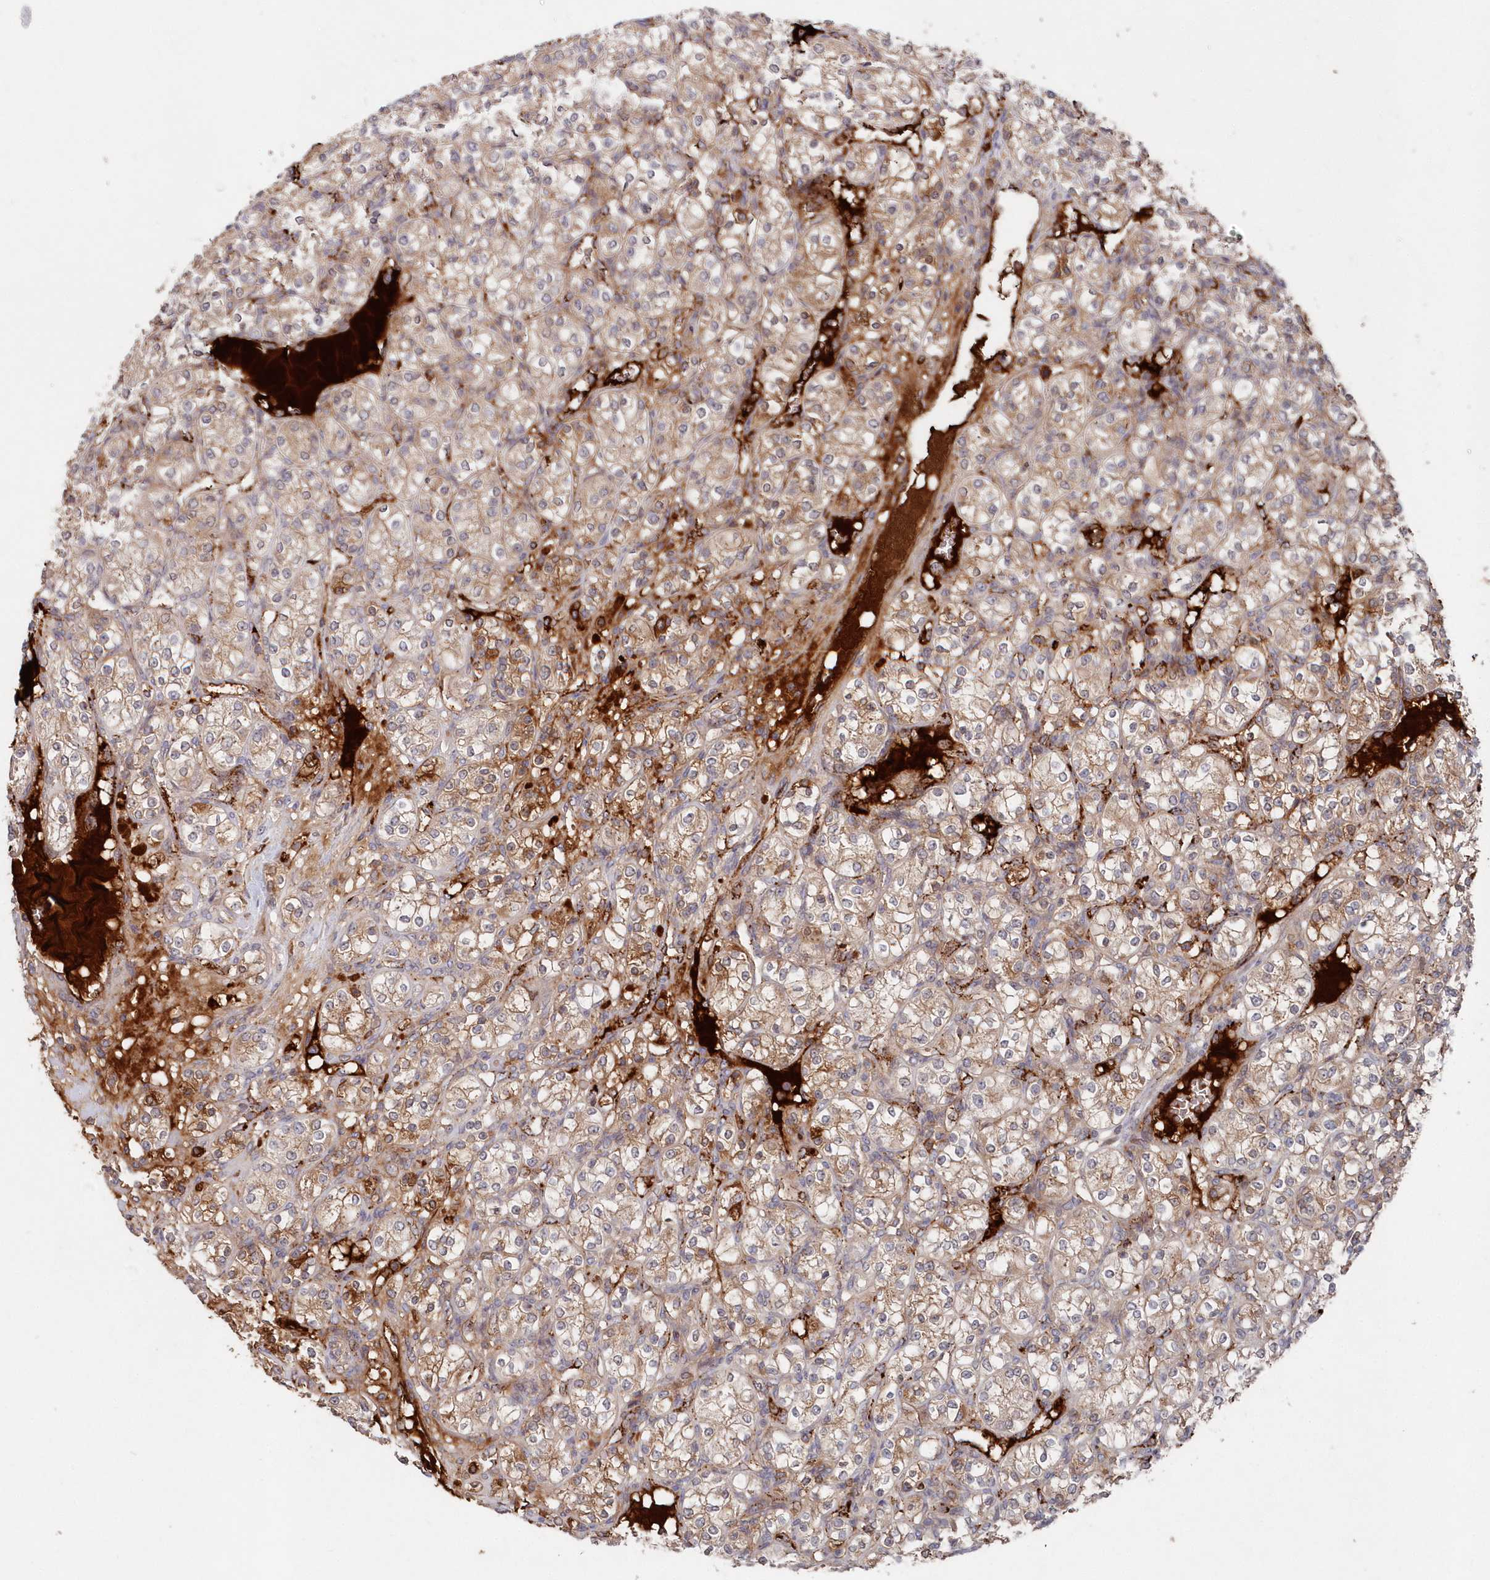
{"staining": {"intensity": "weak", "quantity": "25%-75%", "location": "cytoplasmic/membranous"}, "tissue": "renal cancer", "cell_type": "Tumor cells", "image_type": "cancer", "snomed": [{"axis": "morphology", "description": "Adenocarcinoma, NOS"}, {"axis": "topography", "description": "Kidney"}], "caption": "Renal cancer (adenocarcinoma) tissue displays weak cytoplasmic/membranous expression in about 25%-75% of tumor cells (IHC, brightfield microscopy, high magnification).", "gene": "ABHD14B", "patient": {"sex": "male", "age": 77}}